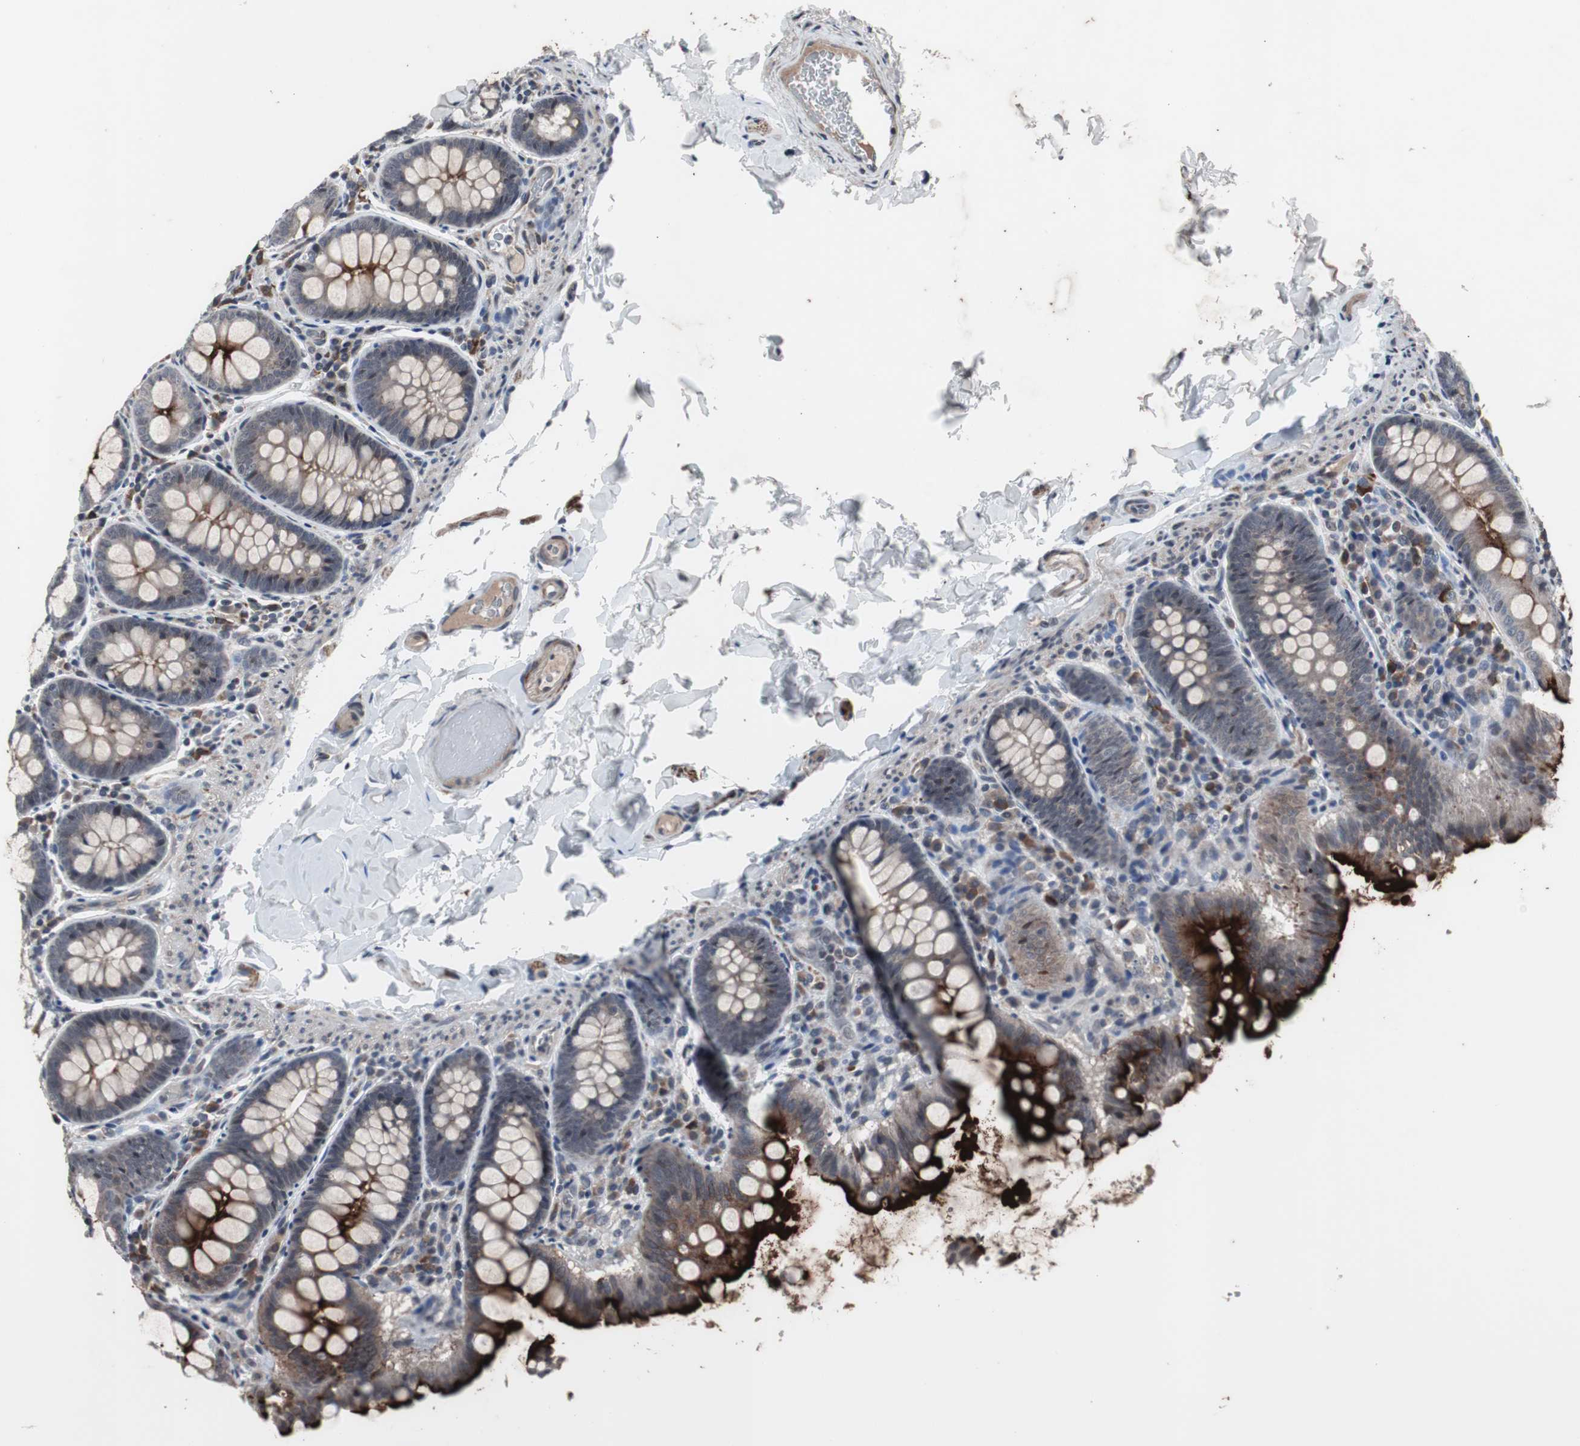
{"staining": {"intensity": "negative", "quantity": "none", "location": "none"}, "tissue": "colon", "cell_type": "Endothelial cells", "image_type": "normal", "snomed": [{"axis": "morphology", "description": "Normal tissue, NOS"}, {"axis": "topography", "description": "Colon"}], "caption": "High magnification brightfield microscopy of normal colon stained with DAB (3,3'-diaminobenzidine) (brown) and counterstained with hematoxylin (blue): endothelial cells show no significant positivity. The staining is performed using DAB brown chromogen with nuclei counter-stained in using hematoxylin.", "gene": "CRADD", "patient": {"sex": "female", "age": 61}}